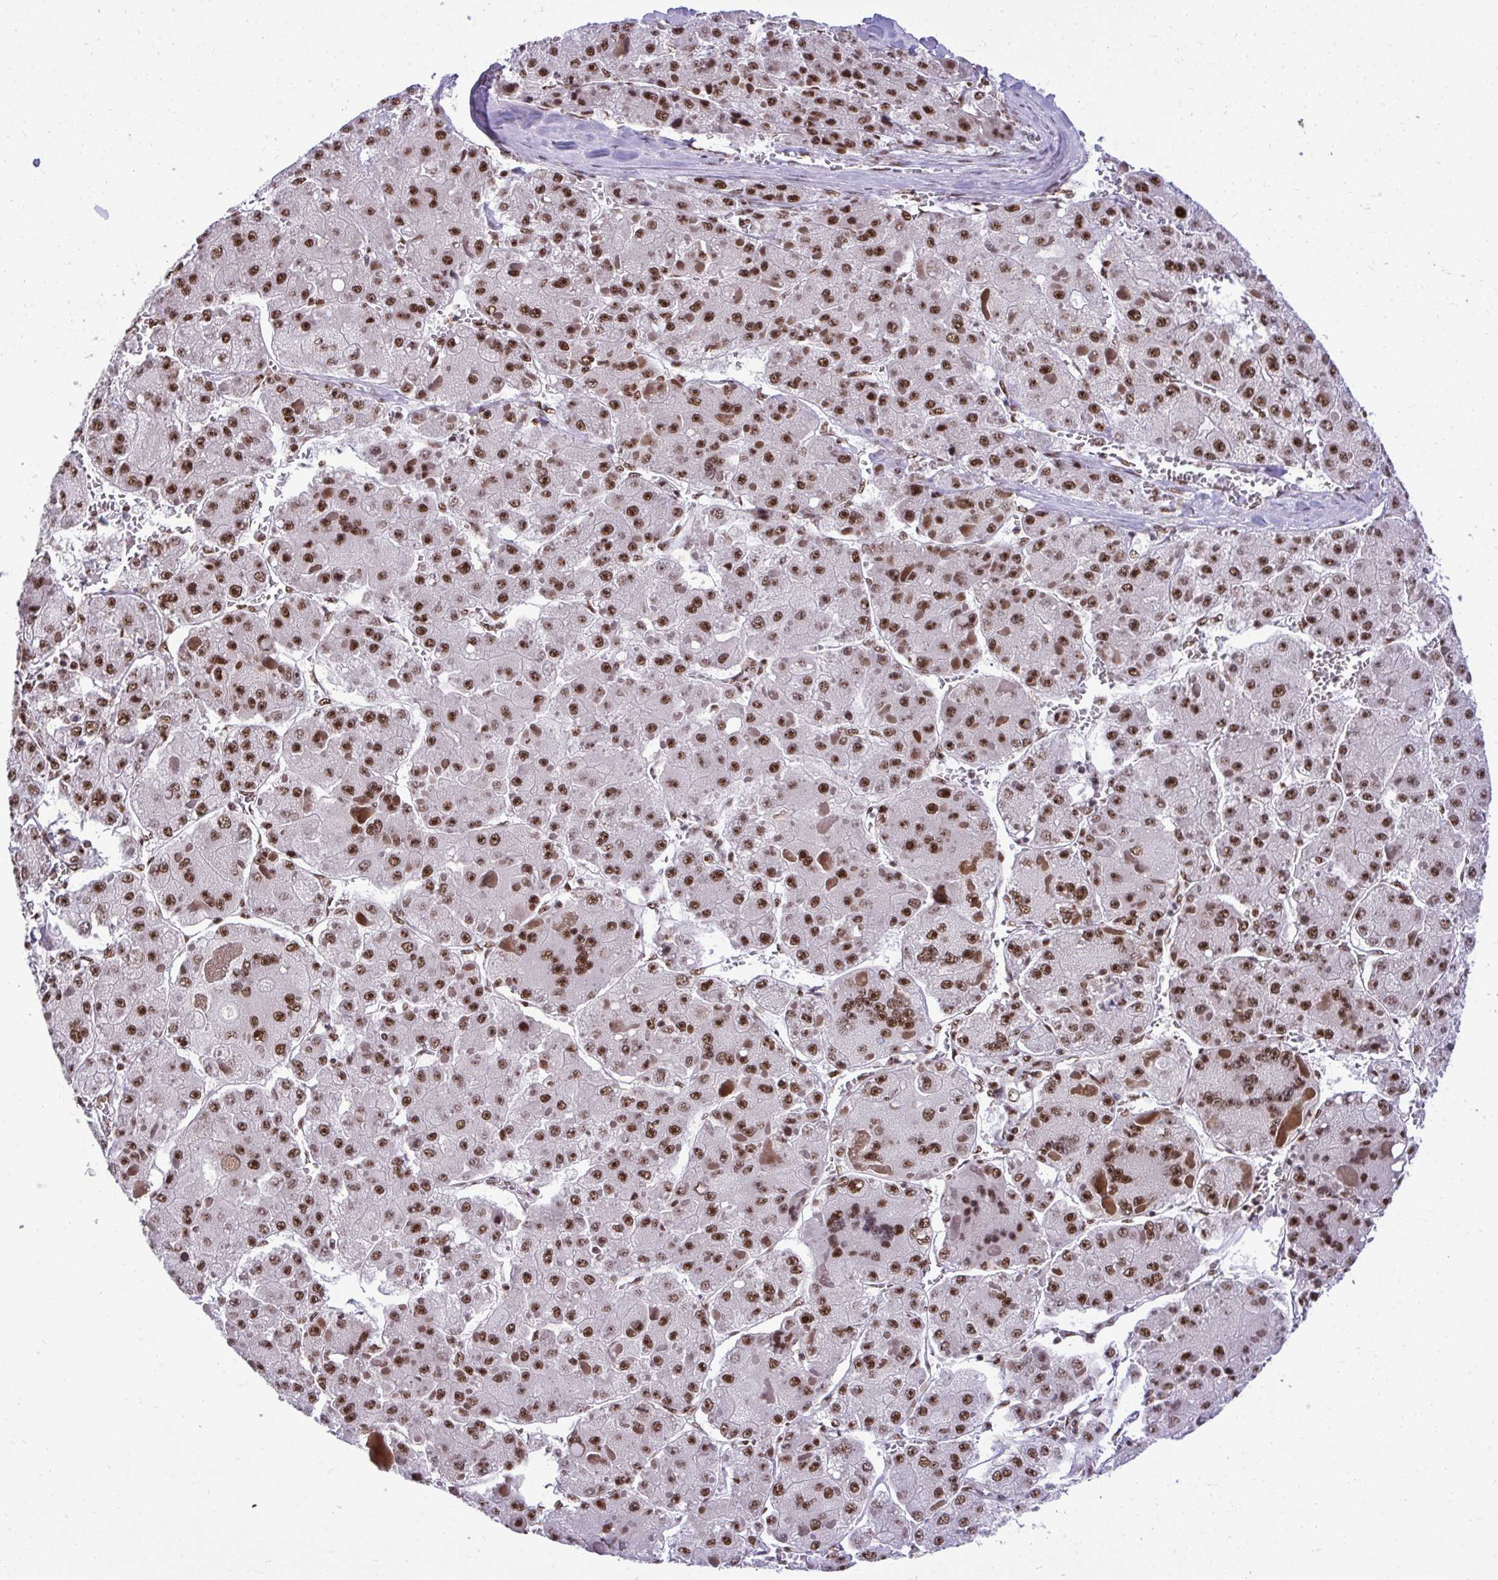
{"staining": {"intensity": "moderate", "quantity": ">75%", "location": "nuclear"}, "tissue": "liver cancer", "cell_type": "Tumor cells", "image_type": "cancer", "snomed": [{"axis": "morphology", "description": "Carcinoma, Hepatocellular, NOS"}, {"axis": "topography", "description": "Liver"}], "caption": "Tumor cells exhibit medium levels of moderate nuclear positivity in approximately >75% of cells in liver cancer (hepatocellular carcinoma).", "gene": "PRPF19", "patient": {"sex": "female", "age": 73}}